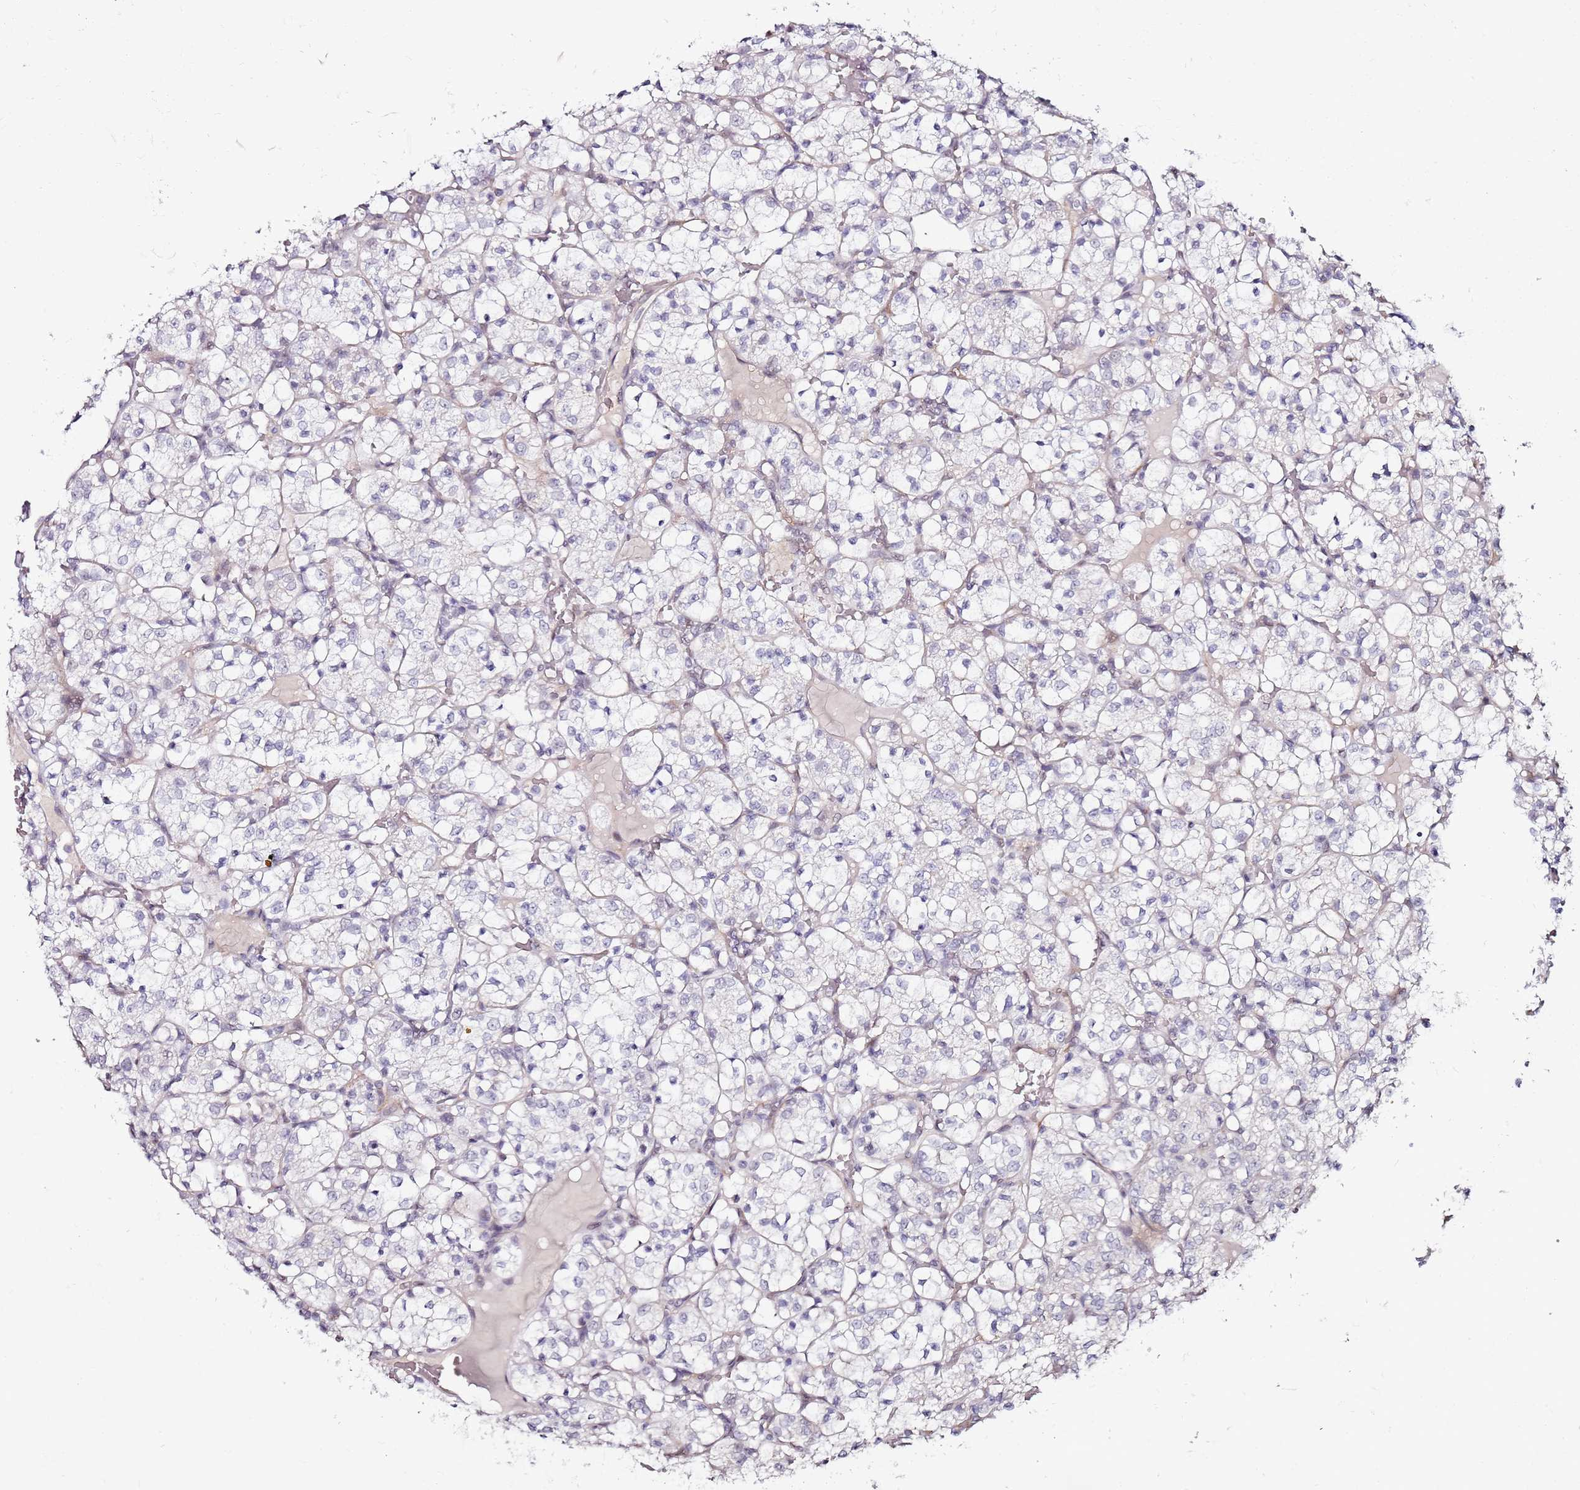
{"staining": {"intensity": "negative", "quantity": "none", "location": "none"}, "tissue": "renal cancer", "cell_type": "Tumor cells", "image_type": "cancer", "snomed": [{"axis": "morphology", "description": "Adenocarcinoma, NOS"}, {"axis": "topography", "description": "Kidney"}], "caption": "An immunohistochemistry micrograph of renal adenocarcinoma is shown. There is no staining in tumor cells of renal adenocarcinoma.", "gene": "DUSP28", "patient": {"sex": "female", "age": 69}}